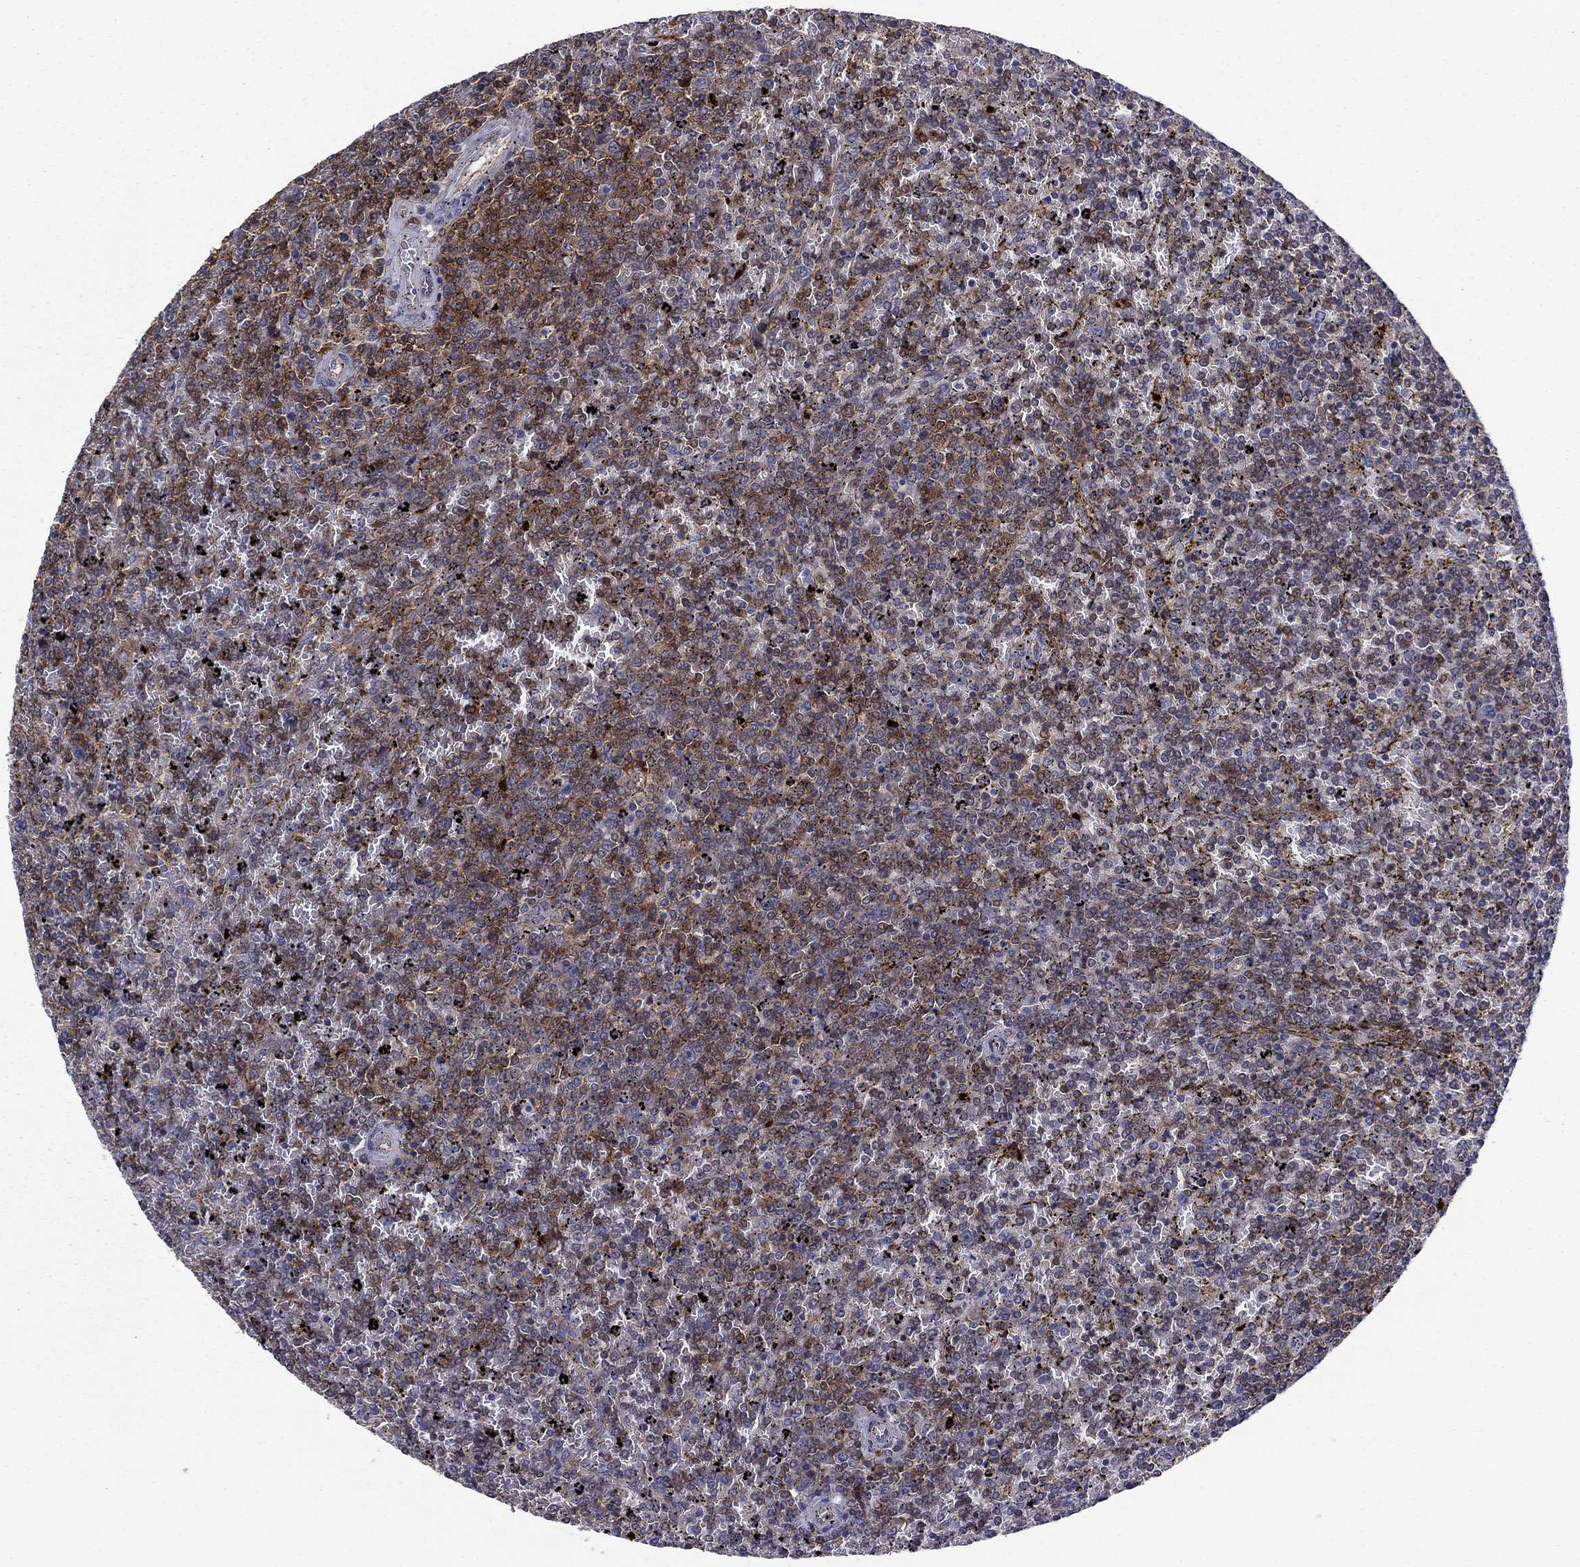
{"staining": {"intensity": "strong", "quantity": "<25%", "location": "cytoplasmic/membranous"}, "tissue": "lymphoma", "cell_type": "Tumor cells", "image_type": "cancer", "snomed": [{"axis": "morphology", "description": "Malignant lymphoma, non-Hodgkin's type, Low grade"}, {"axis": "topography", "description": "Spleen"}], "caption": "Lymphoma tissue shows strong cytoplasmic/membranous staining in about <25% of tumor cells", "gene": "SIT1", "patient": {"sex": "female", "age": 77}}